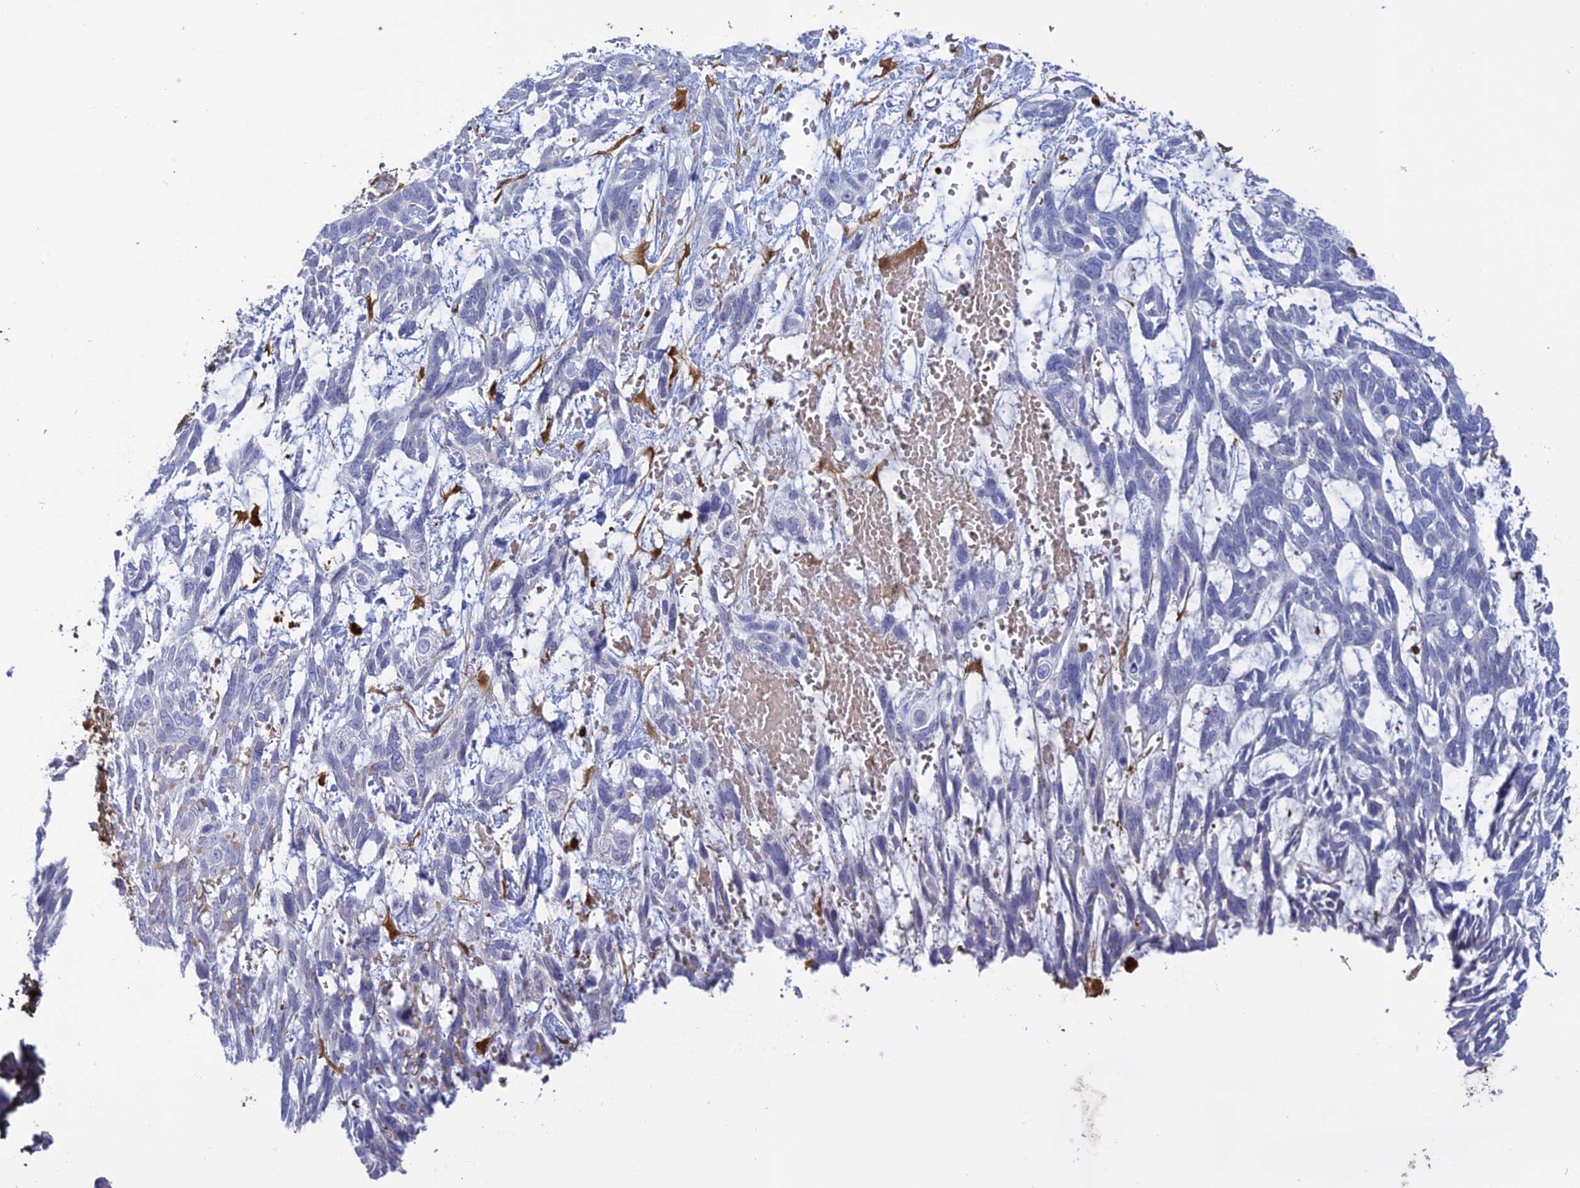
{"staining": {"intensity": "negative", "quantity": "none", "location": "none"}, "tissue": "skin cancer", "cell_type": "Tumor cells", "image_type": "cancer", "snomed": [{"axis": "morphology", "description": "Basal cell carcinoma"}, {"axis": "topography", "description": "Skin"}], "caption": "Tumor cells are negative for brown protein staining in skin basal cell carcinoma.", "gene": "PGBD4", "patient": {"sex": "male", "age": 88}}